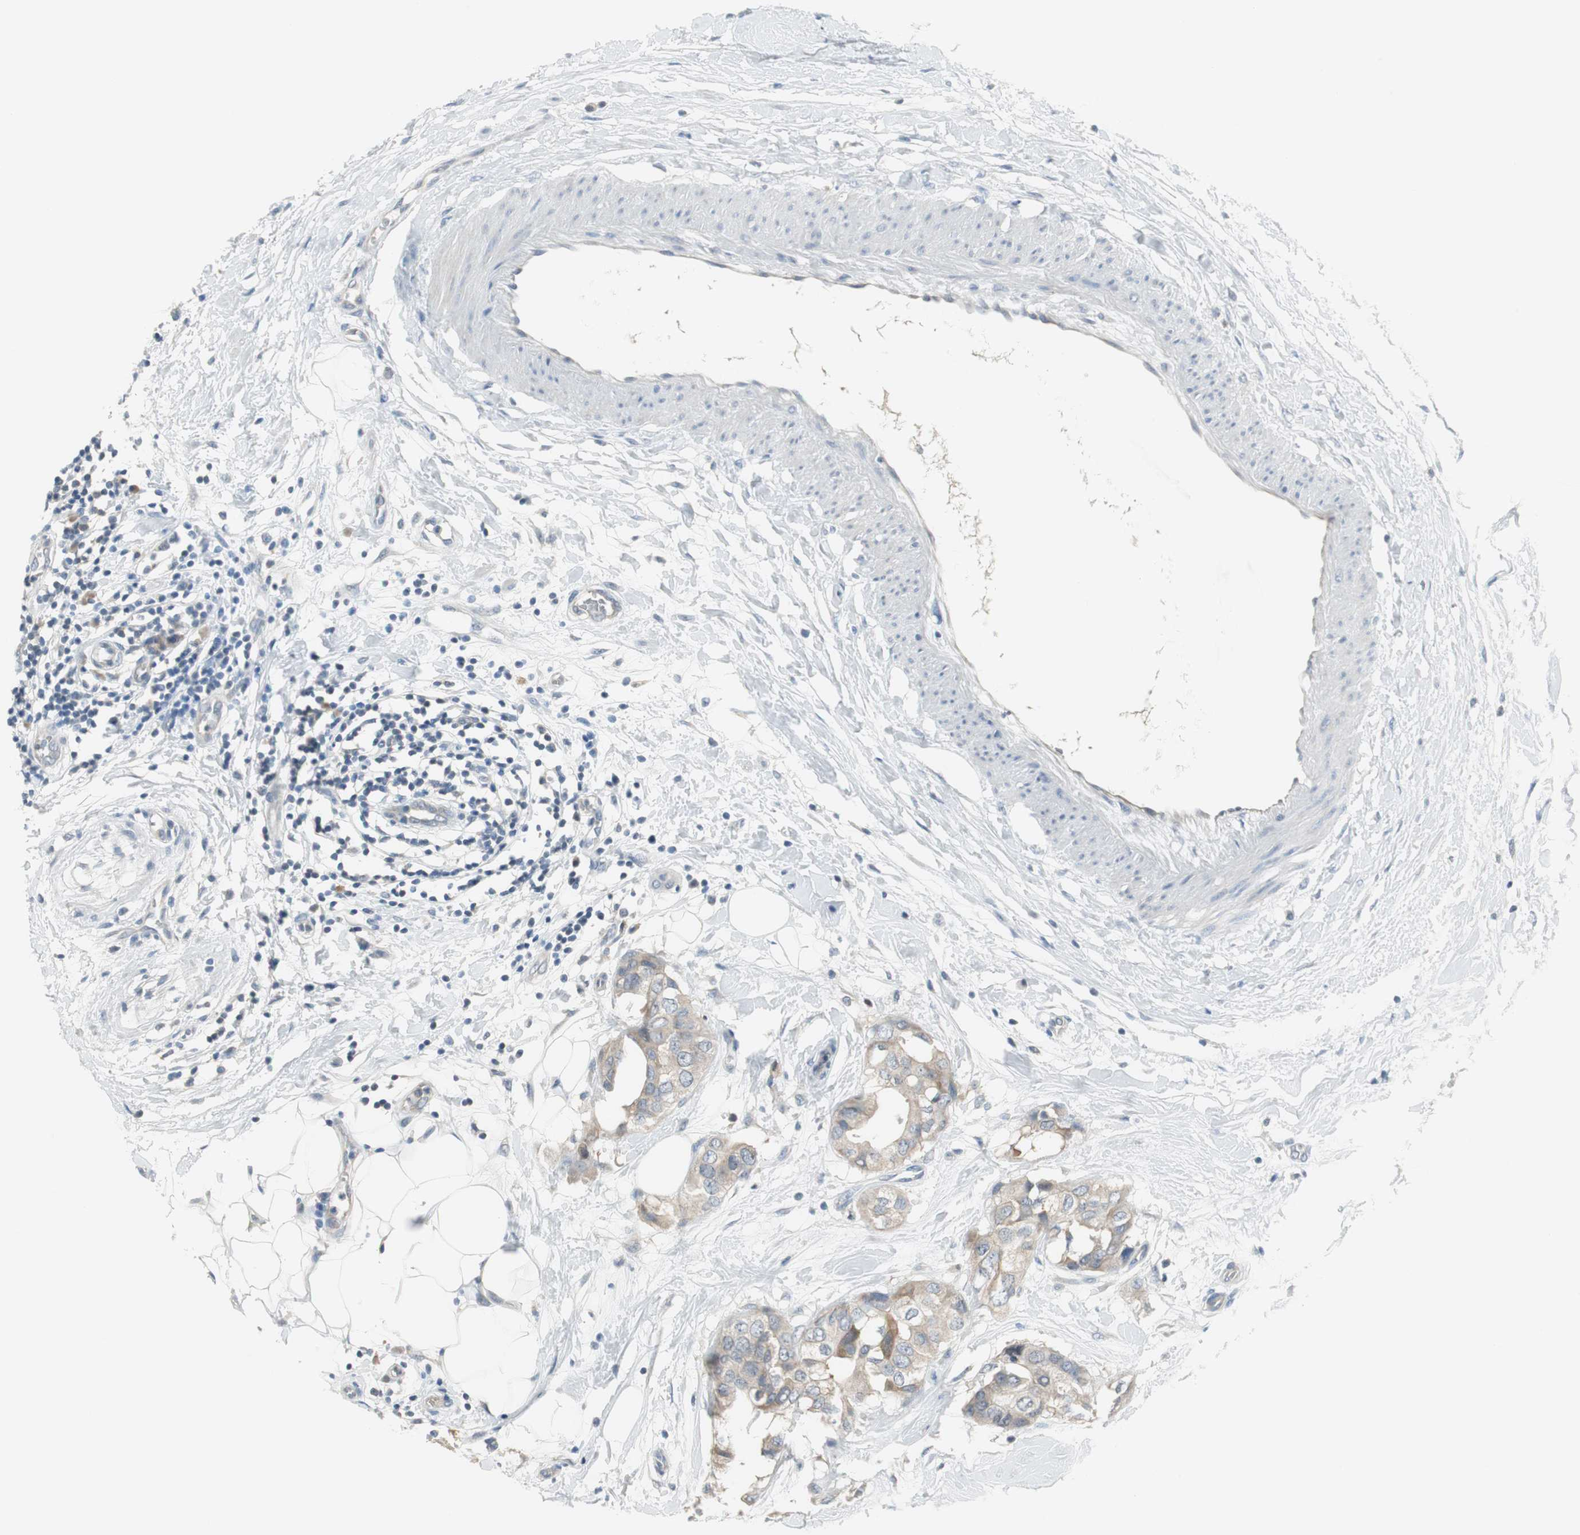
{"staining": {"intensity": "weak", "quantity": "25%-75%", "location": "cytoplasmic/membranous"}, "tissue": "breast cancer", "cell_type": "Tumor cells", "image_type": "cancer", "snomed": [{"axis": "morphology", "description": "Duct carcinoma"}, {"axis": "topography", "description": "Breast"}], "caption": "Immunohistochemical staining of breast cancer exhibits weak cytoplasmic/membranous protein positivity in approximately 25%-75% of tumor cells.", "gene": "MSTO1", "patient": {"sex": "female", "age": 40}}